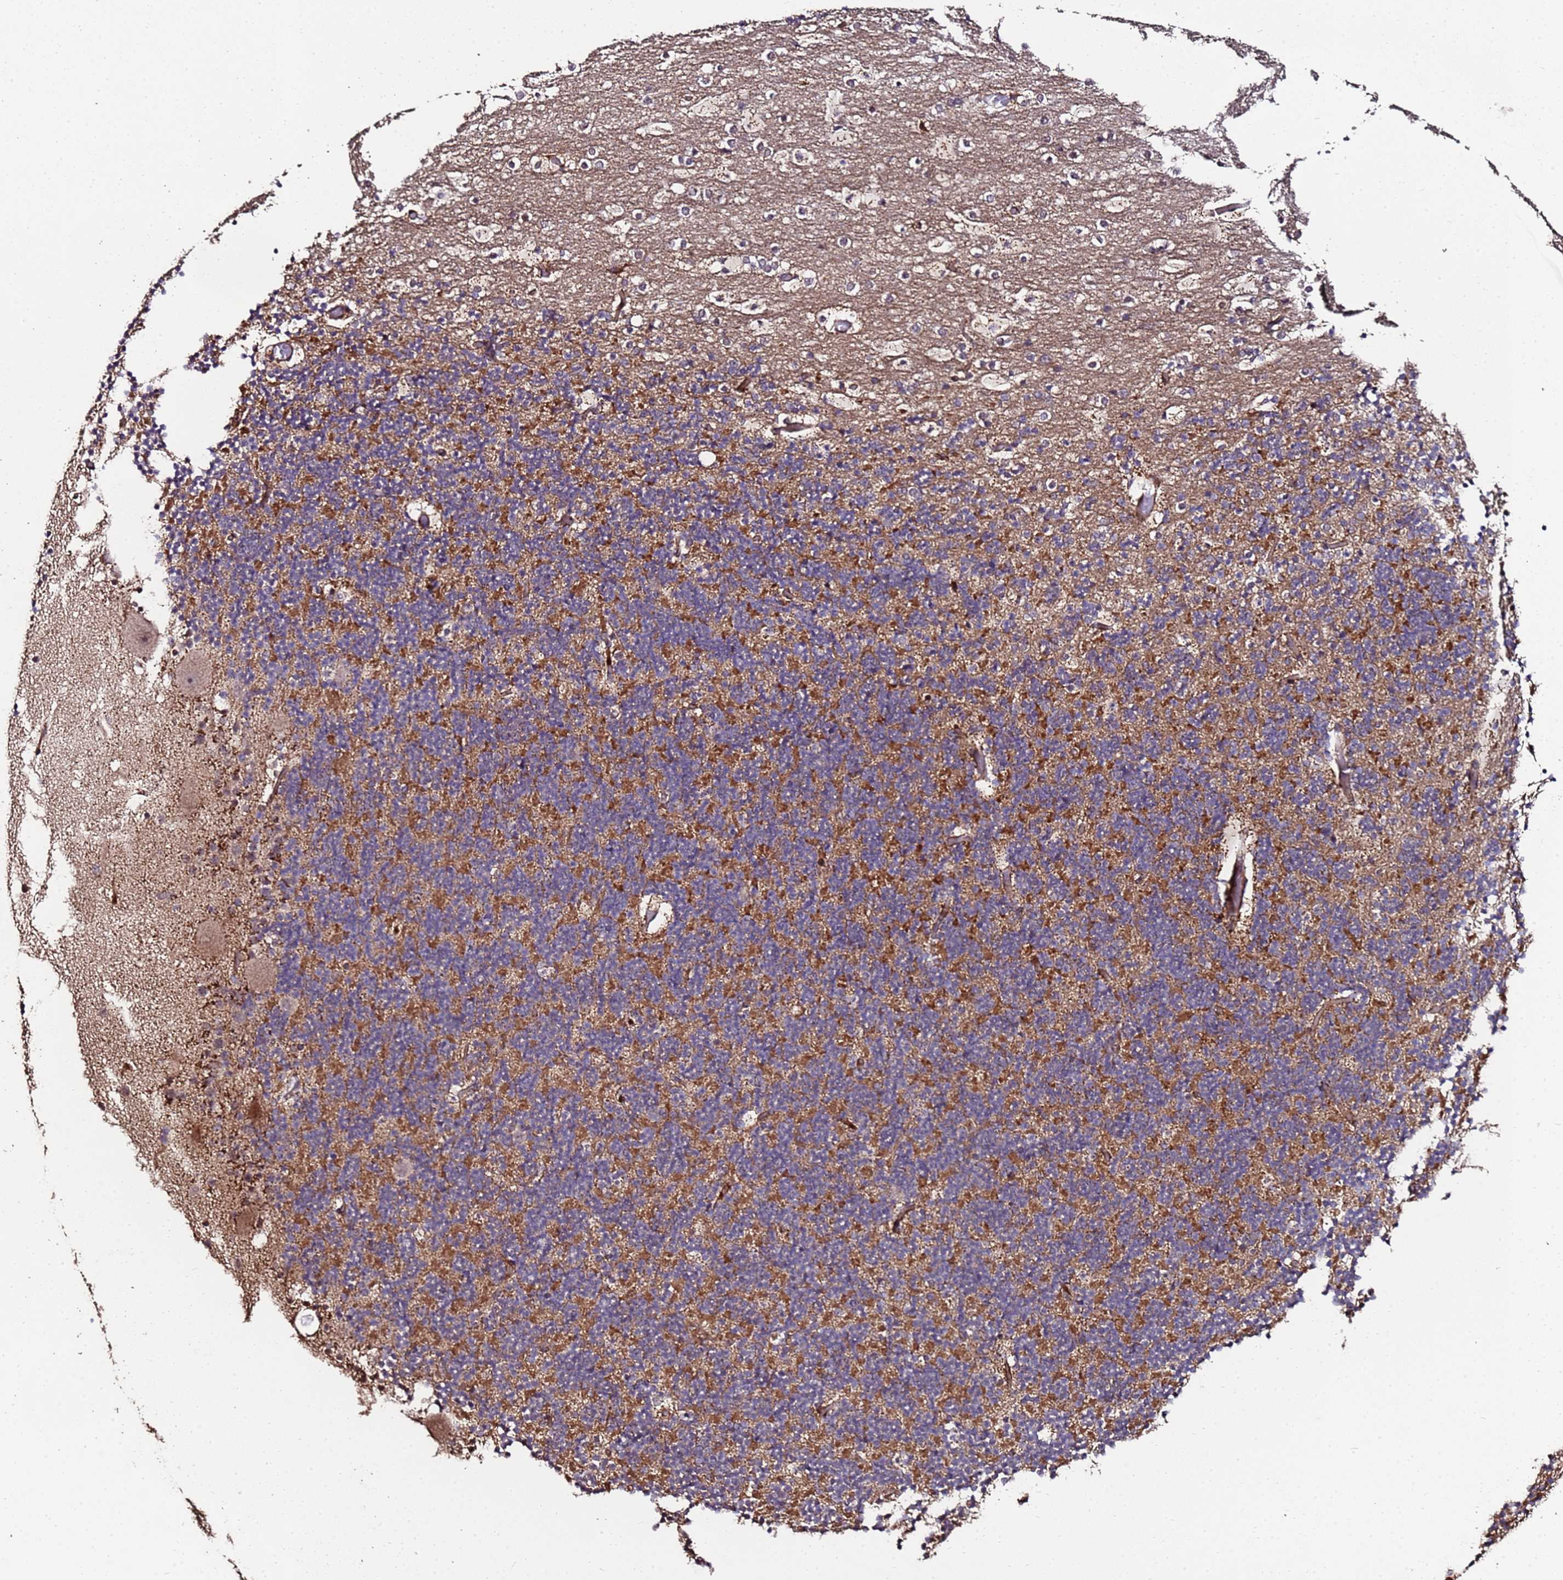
{"staining": {"intensity": "moderate", "quantity": "25%-75%", "location": "cytoplasmic/membranous"}, "tissue": "cerebellum", "cell_type": "Cells in granular layer", "image_type": "normal", "snomed": [{"axis": "morphology", "description": "Normal tissue, NOS"}, {"axis": "topography", "description": "Cerebellum"}], "caption": "Immunohistochemical staining of unremarkable human cerebellum shows 25%-75% levels of moderate cytoplasmic/membranous protein positivity in approximately 25%-75% of cells in granular layer. The staining is performed using DAB (3,3'-diaminobenzidine) brown chromogen to label protein expression. The nuclei are counter-stained blue using hematoxylin.", "gene": "PRODH", "patient": {"sex": "male", "age": 57}}